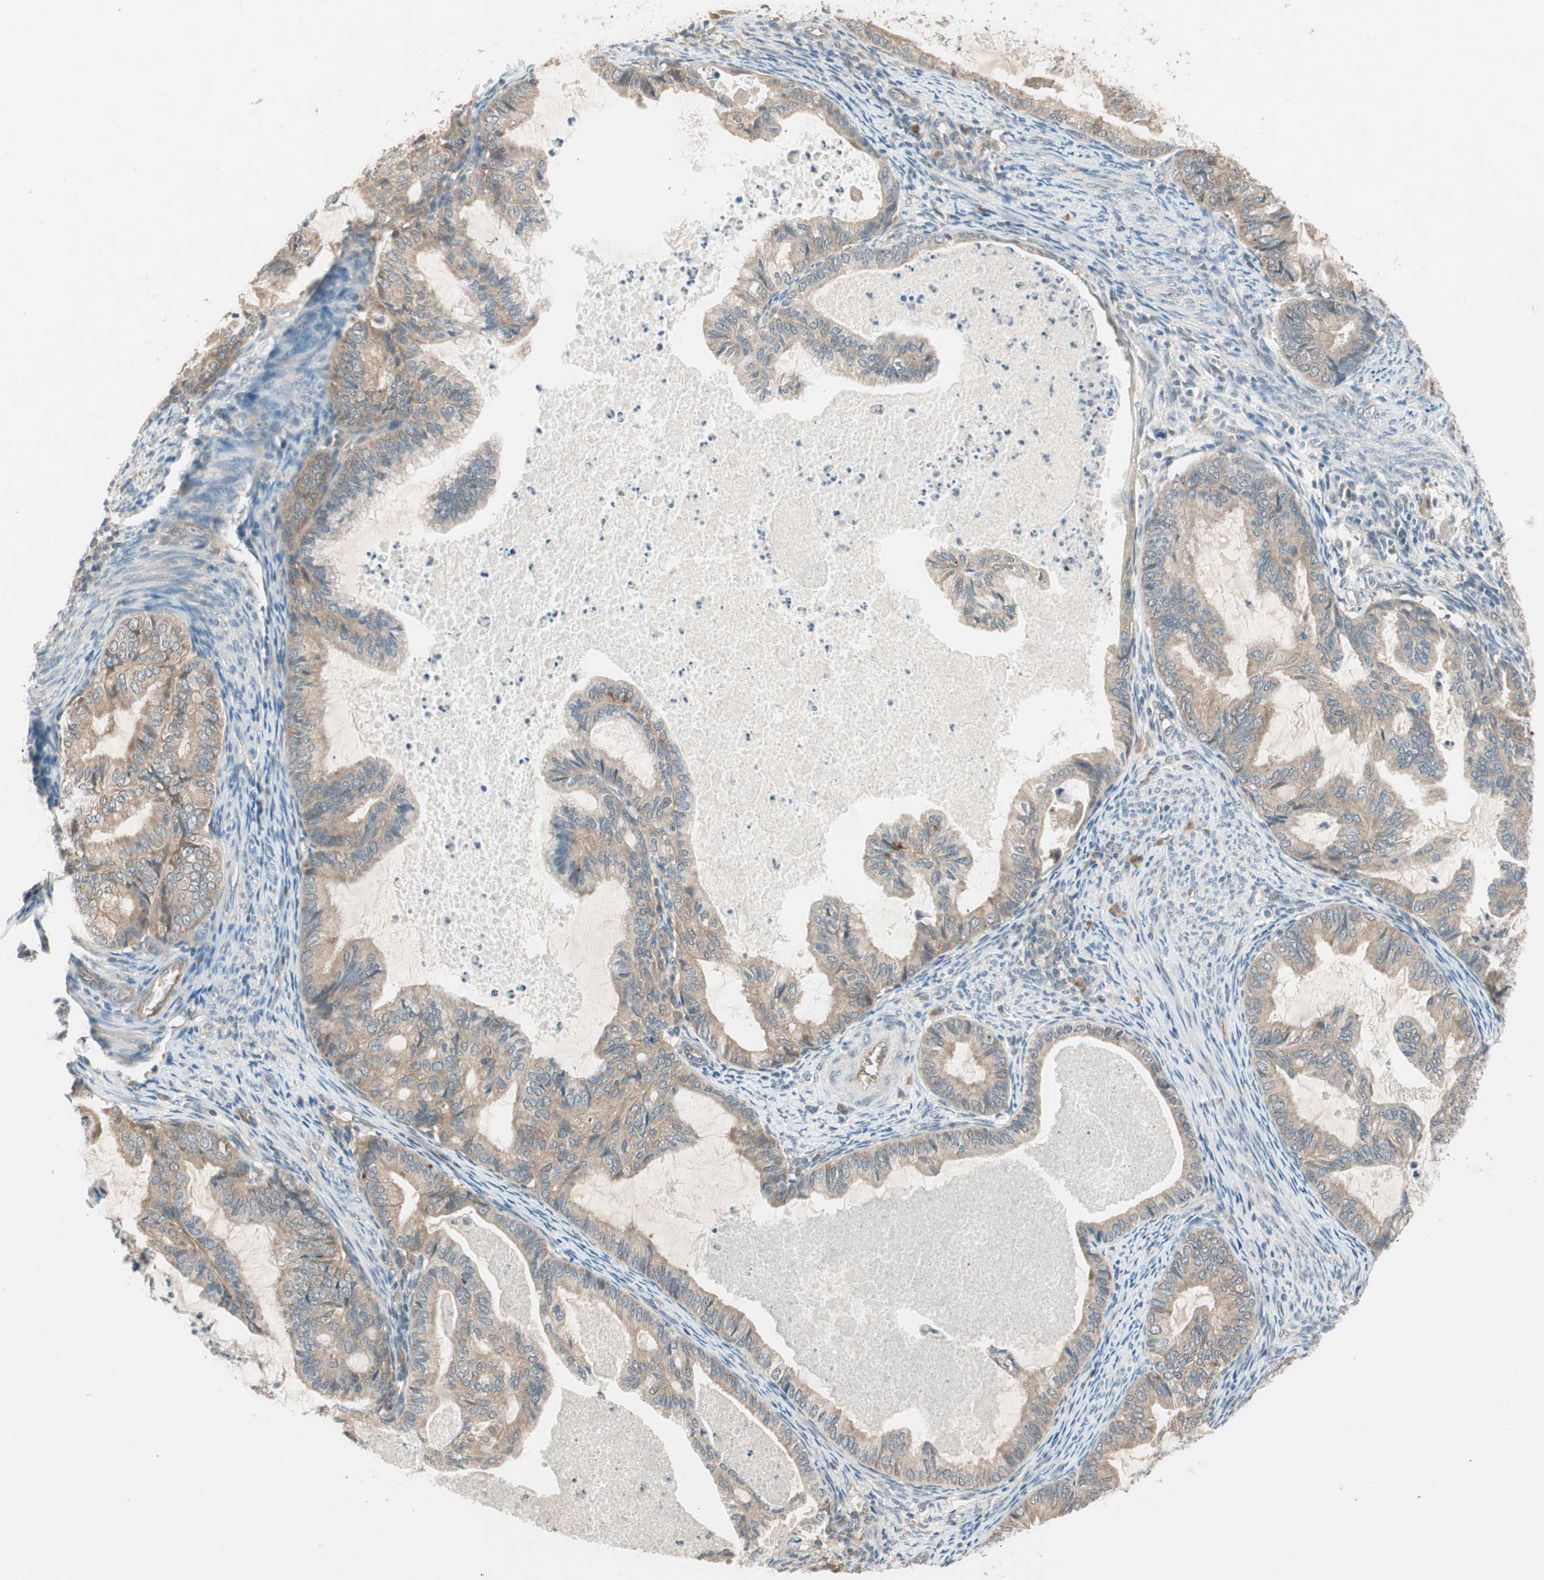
{"staining": {"intensity": "weak", "quantity": ">75%", "location": "cytoplasmic/membranous"}, "tissue": "cervical cancer", "cell_type": "Tumor cells", "image_type": "cancer", "snomed": [{"axis": "morphology", "description": "Normal tissue, NOS"}, {"axis": "morphology", "description": "Adenocarcinoma, NOS"}, {"axis": "topography", "description": "Cervix"}, {"axis": "topography", "description": "Endometrium"}], "caption": "Brown immunohistochemical staining in adenocarcinoma (cervical) displays weak cytoplasmic/membranous staining in about >75% of tumor cells.", "gene": "NCLN", "patient": {"sex": "female", "age": 86}}